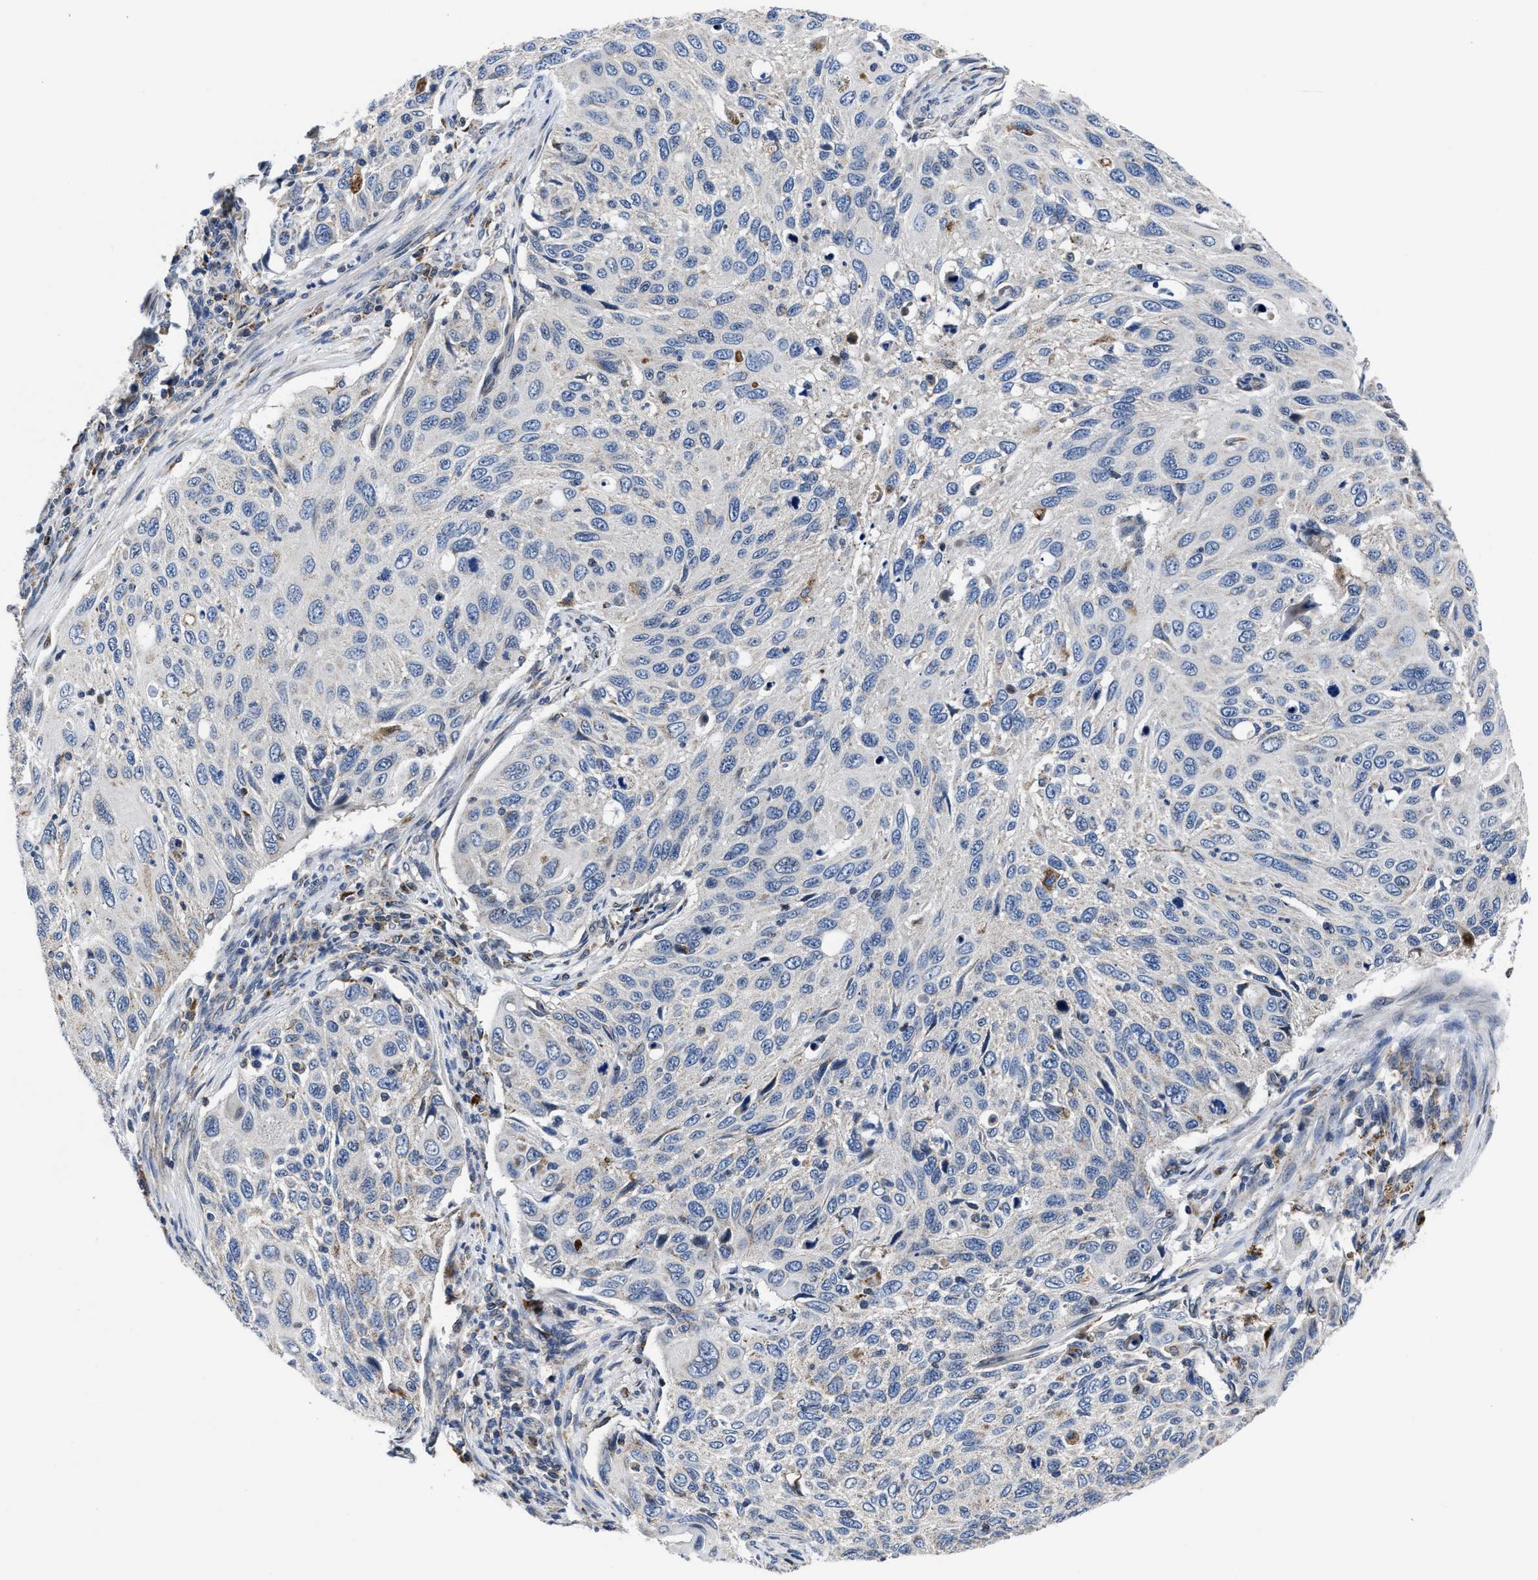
{"staining": {"intensity": "negative", "quantity": "none", "location": "none"}, "tissue": "cervical cancer", "cell_type": "Tumor cells", "image_type": "cancer", "snomed": [{"axis": "morphology", "description": "Squamous cell carcinoma, NOS"}, {"axis": "topography", "description": "Cervix"}], "caption": "High magnification brightfield microscopy of cervical cancer stained with DAB (3,3'-diaminobenzidine) (brown) and counterstained with hematoxylin (blue): tumor cells show no significant positivity. The staining was performed using DAB (3,3'-diaminobenzidine) to visualize the protein expression in brown, while the nuclei were stained in blue with hematoxylin (Magnification: 20x).", "gene": "CACNA1D", "patient": {"sex": "female", "age": 70}}